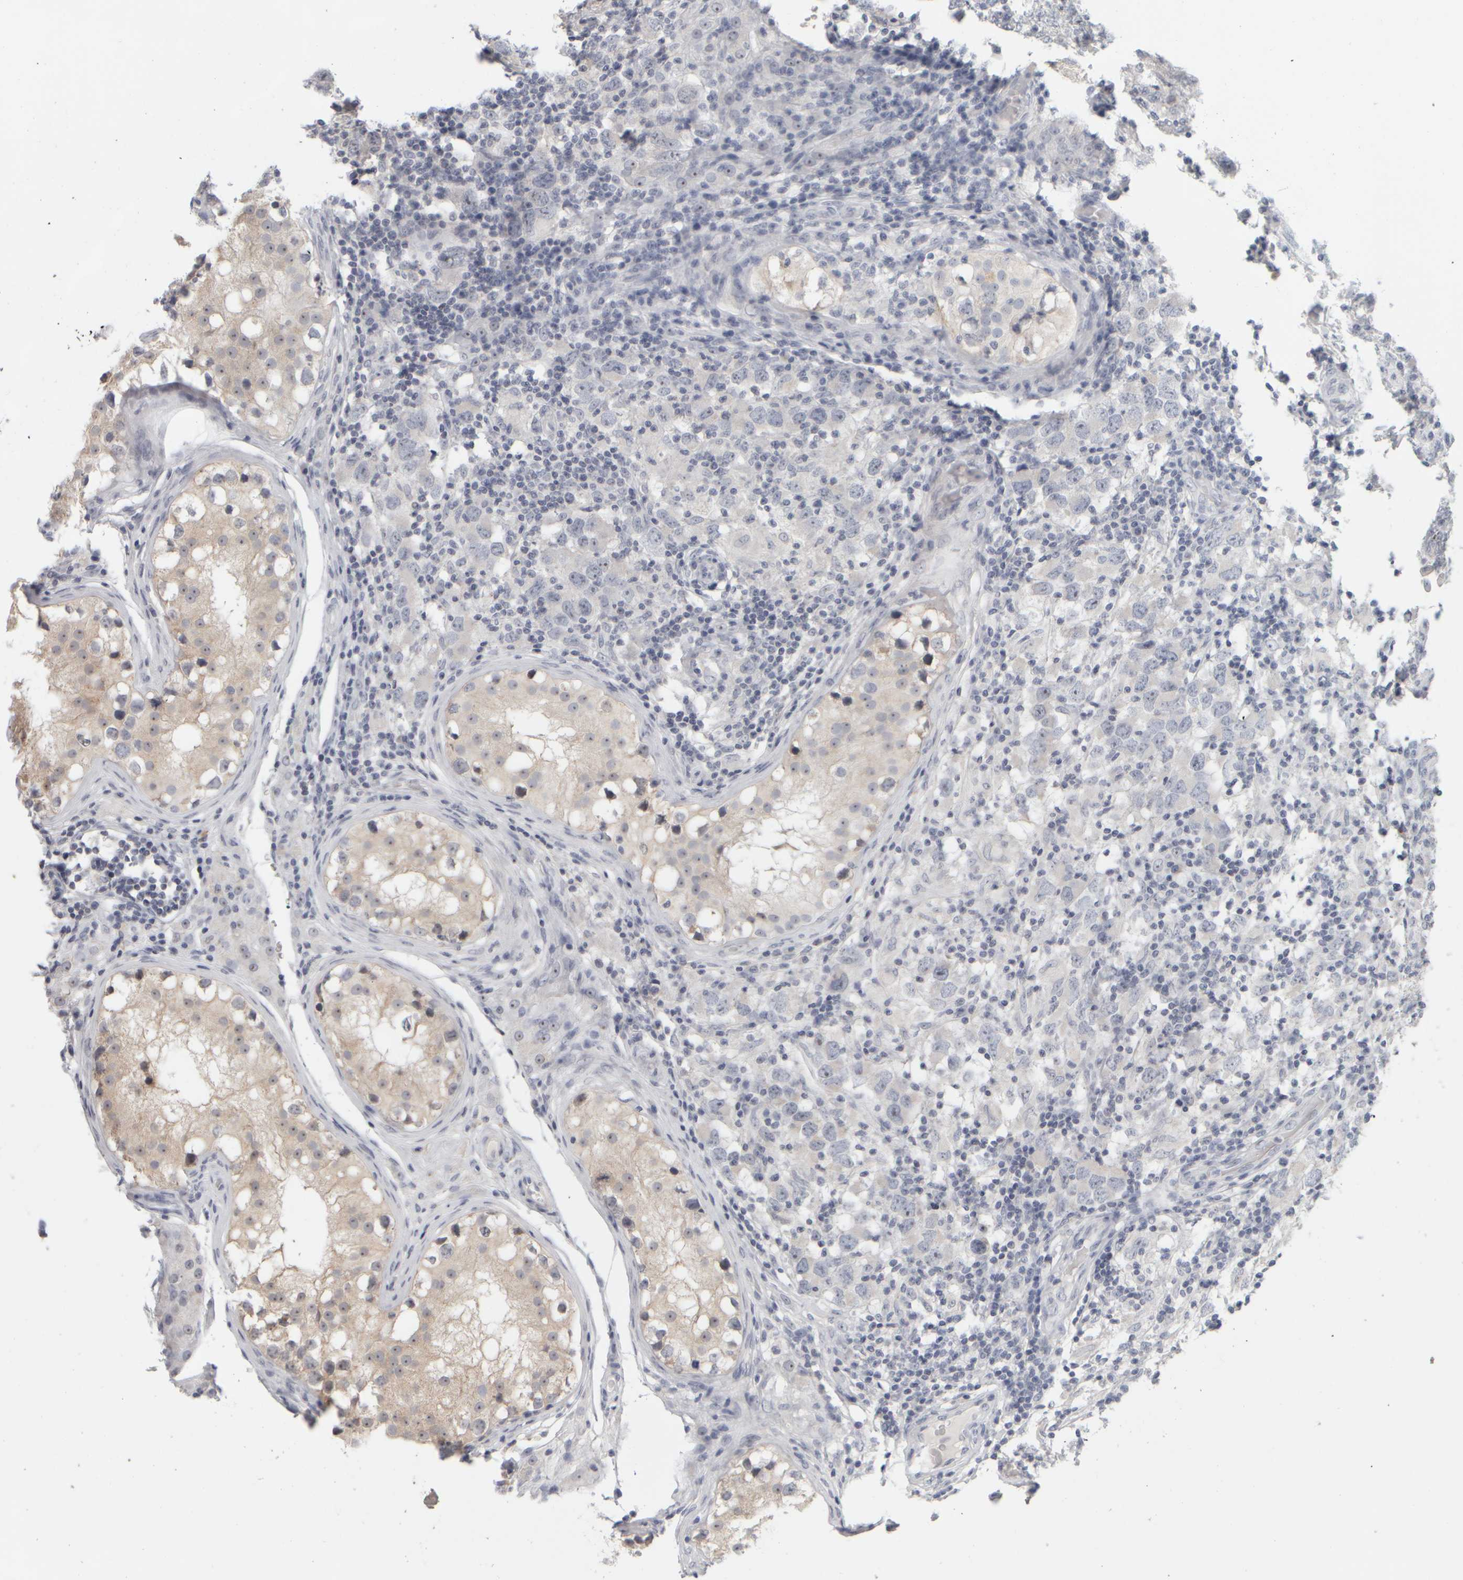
{"staining": {"intensity": "moderate", "quantity": "<25%", "location": "nuclear"}, "tissue": "testis cancer", "cell_type": "Tumor cells", "image_type": "cancer", "snomed": [{"axis": "morphology", "description": "Carcinoma, Embryonal, NOS"}, {"axis": "topography", "description": "Testis"}], "caption": "The photomicrograph shows a brown stain indicating the presence of a protein in the nuclear of tumor cells in embryonal carcinoma (testis).", "gene": "DCXR", "patient": {"sex": "male", "age": 21}}